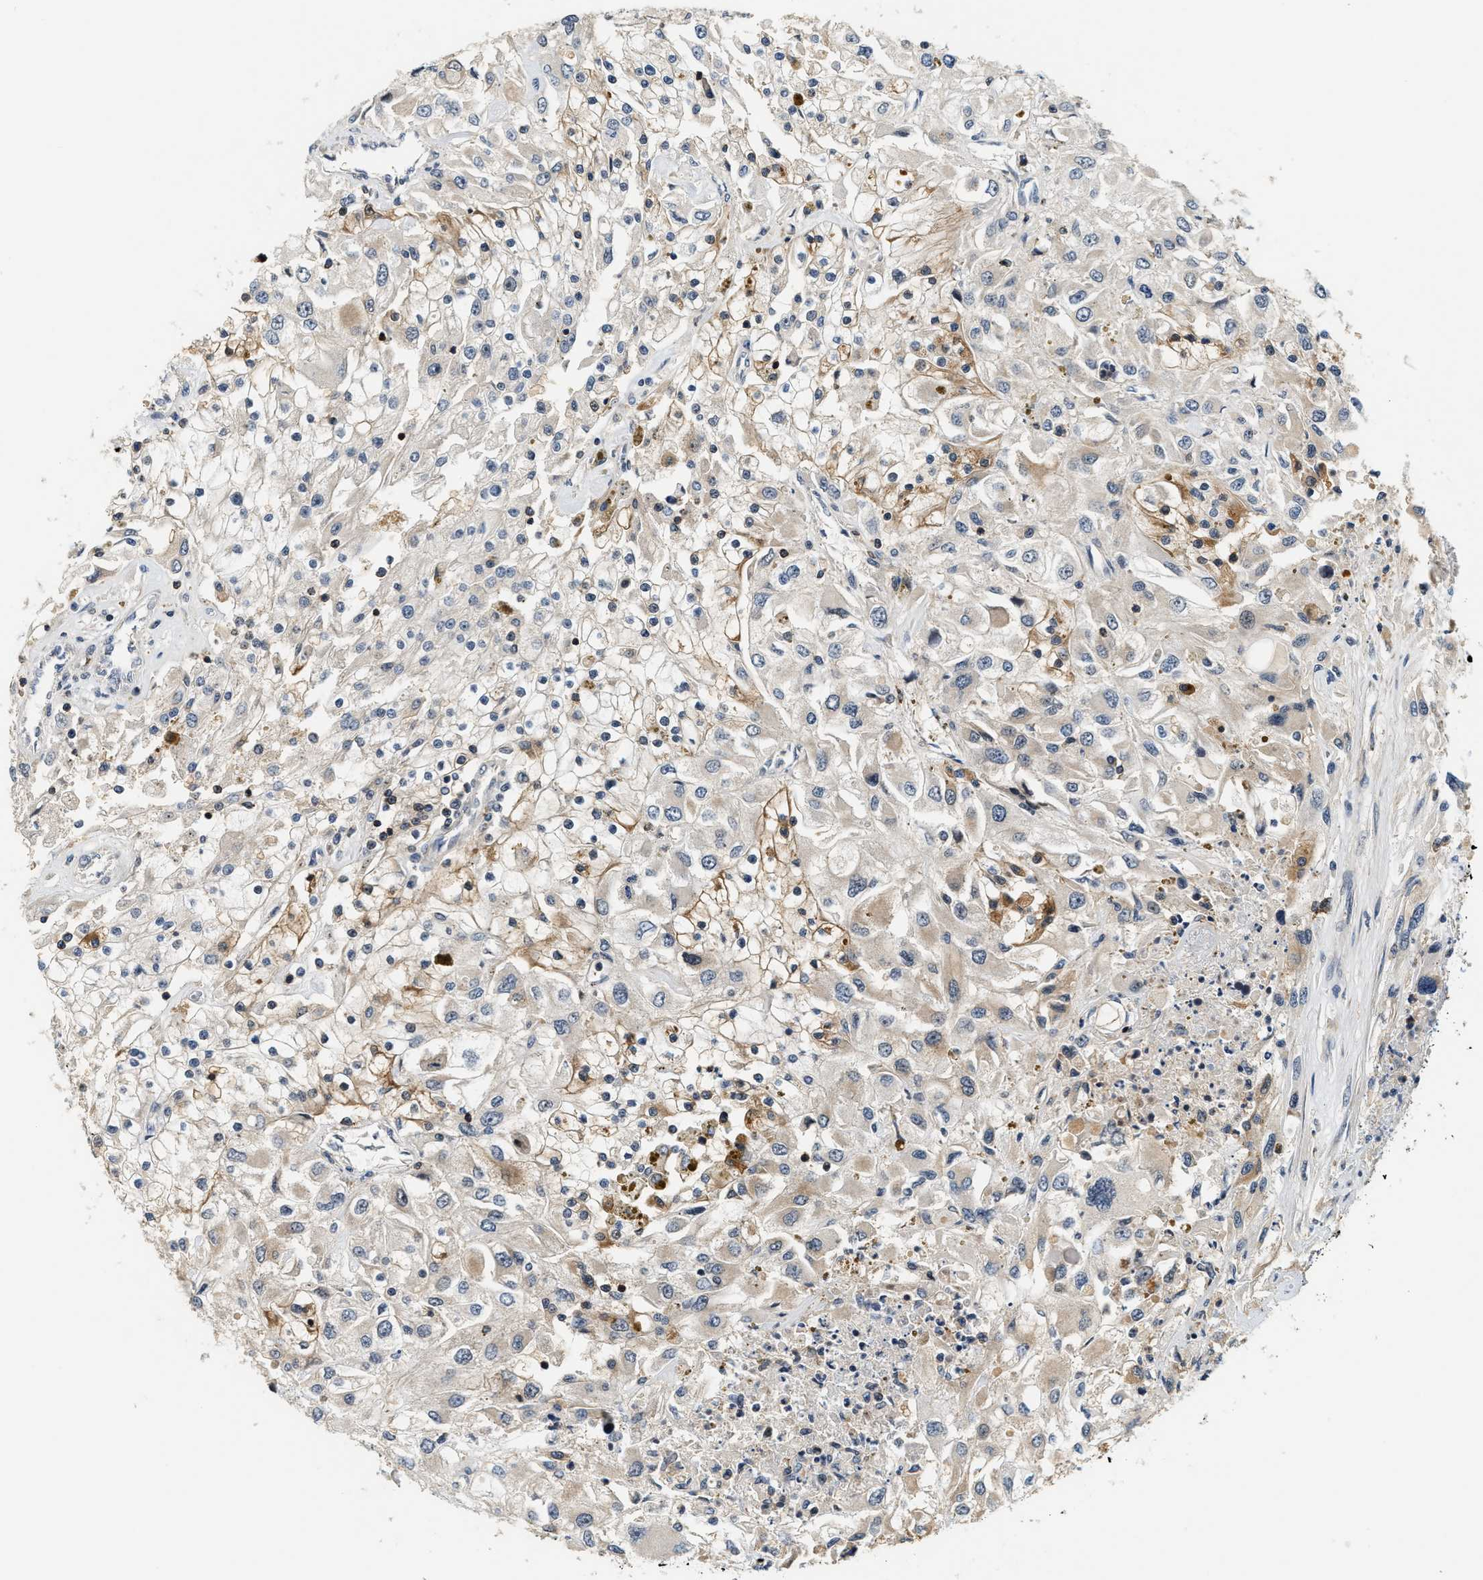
{"staining": {"intensity": "weak", "quantity": "25%-75%", "location": "cytoplasmic/membranous"}, "tissue": "renal cancer", "cell_type": "Tumor cells", "image_type": "cancer", "snomed": [{"axis": "morphology", "description": "Adenocarcinoma, NOS"}, {"axis": "topography", "description": "Kidney"}], "caption": "IHC of renal cancer (adenocarcinoma) exhibits low levels of weak cytoplasmic/membranous positivity in approximately 25%-75% of tumor cells.", "gene": "SAMD9", "patient": {"sex": "female", "age": 52}}